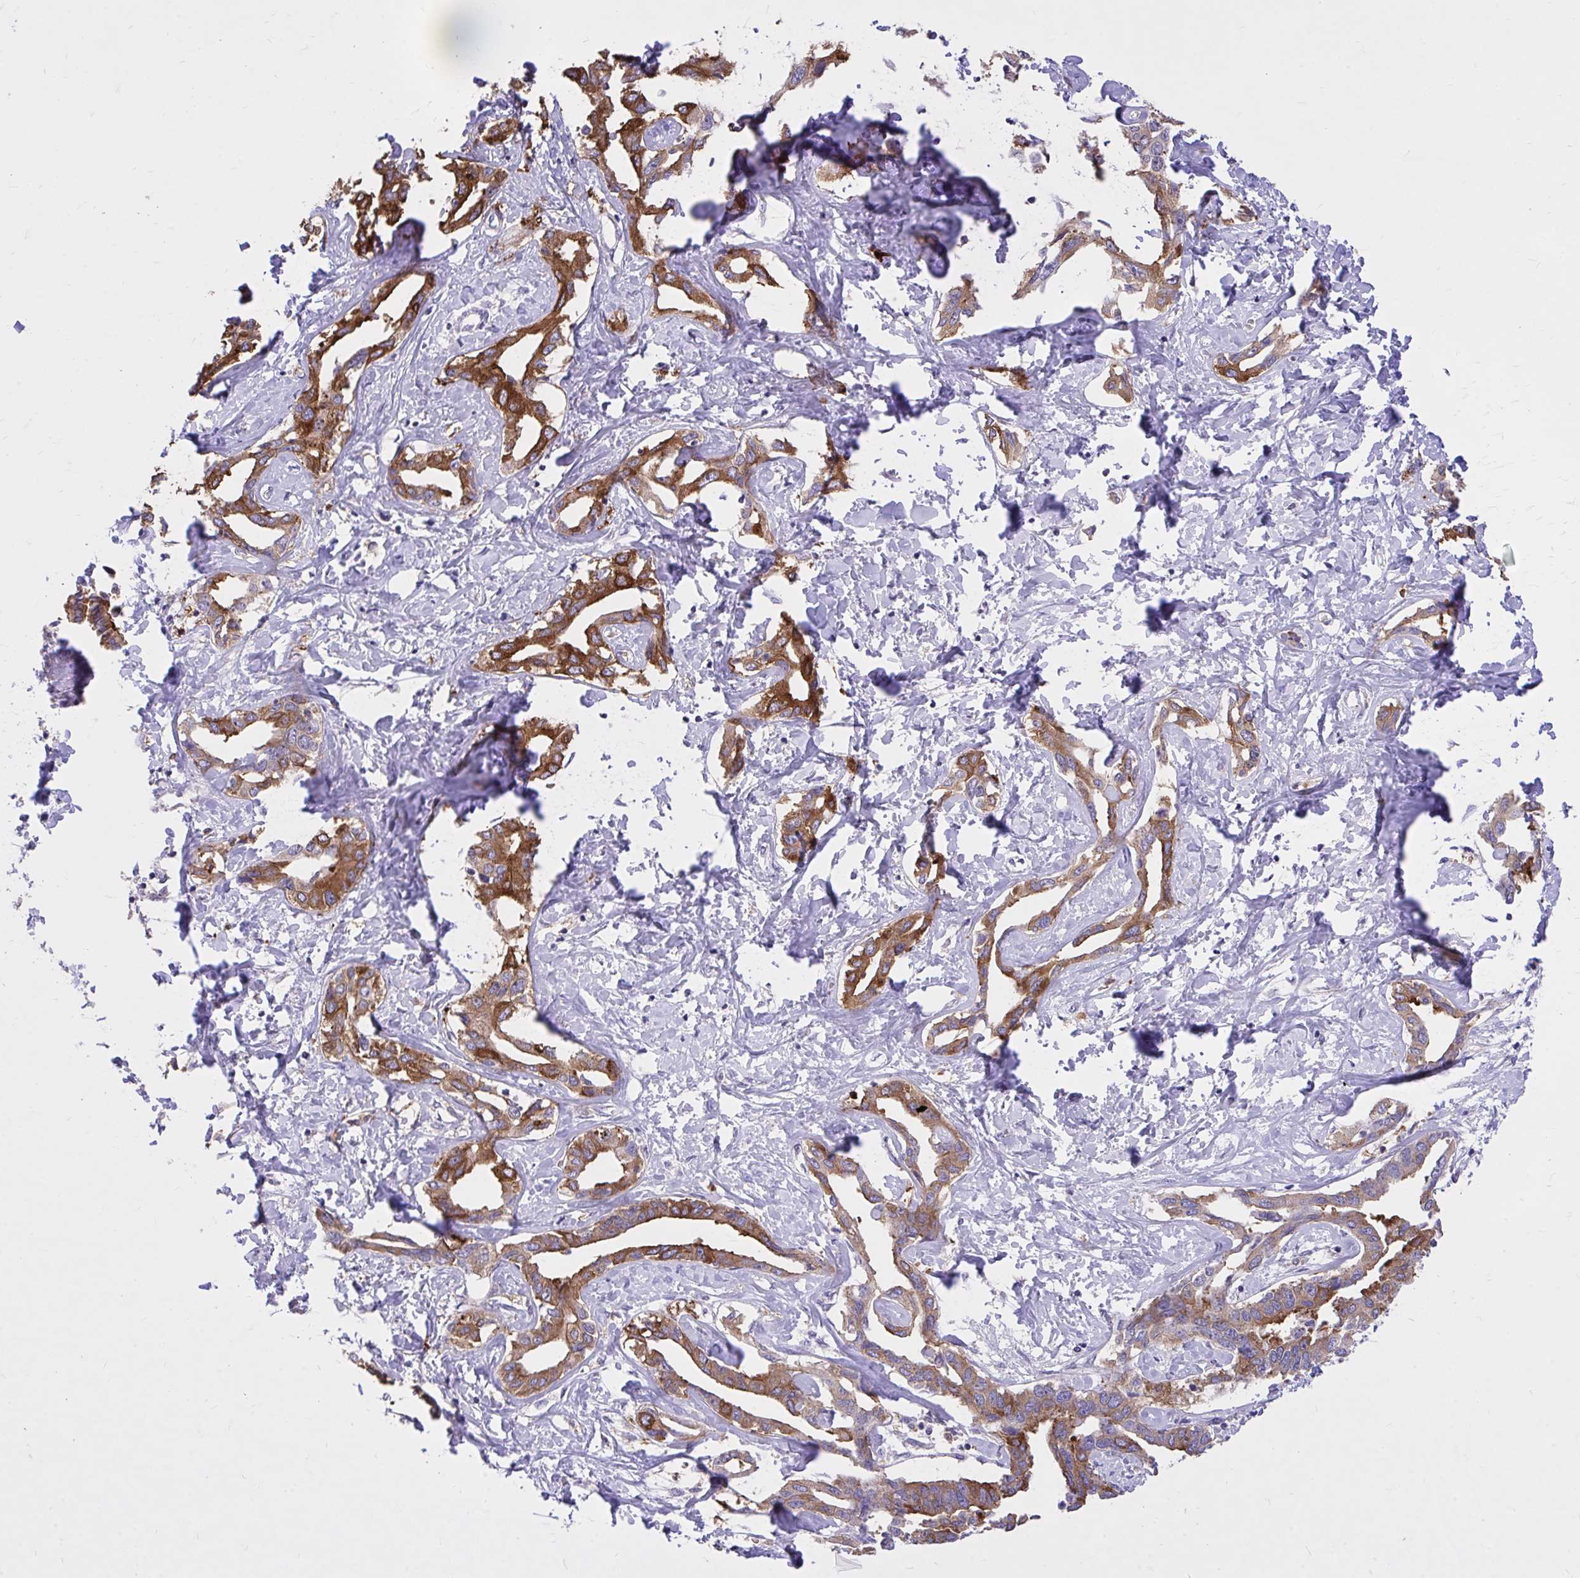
{"staining": {"intensity": "moderate", "quantity": "25%-75%", "location": "cytoplasmic/membranous"}, "tissue": "liver cancer", "cell_type": "Tumor cells", "image_type": "cancer", "snomed": [{"axis": "morphology", "description": "Cholangiocarcinoma"}, {"axis": "topography", "description": "Liver"}], "caption": "A micrograph showing moderate cytoplasmic/membranous expression in about 25%-75% of tumor cells in liver cancer, as visualized by brown immunohistochemical staining.", "gene": "EPB41L1", "patient": {"sex": "male", "age": 59}}